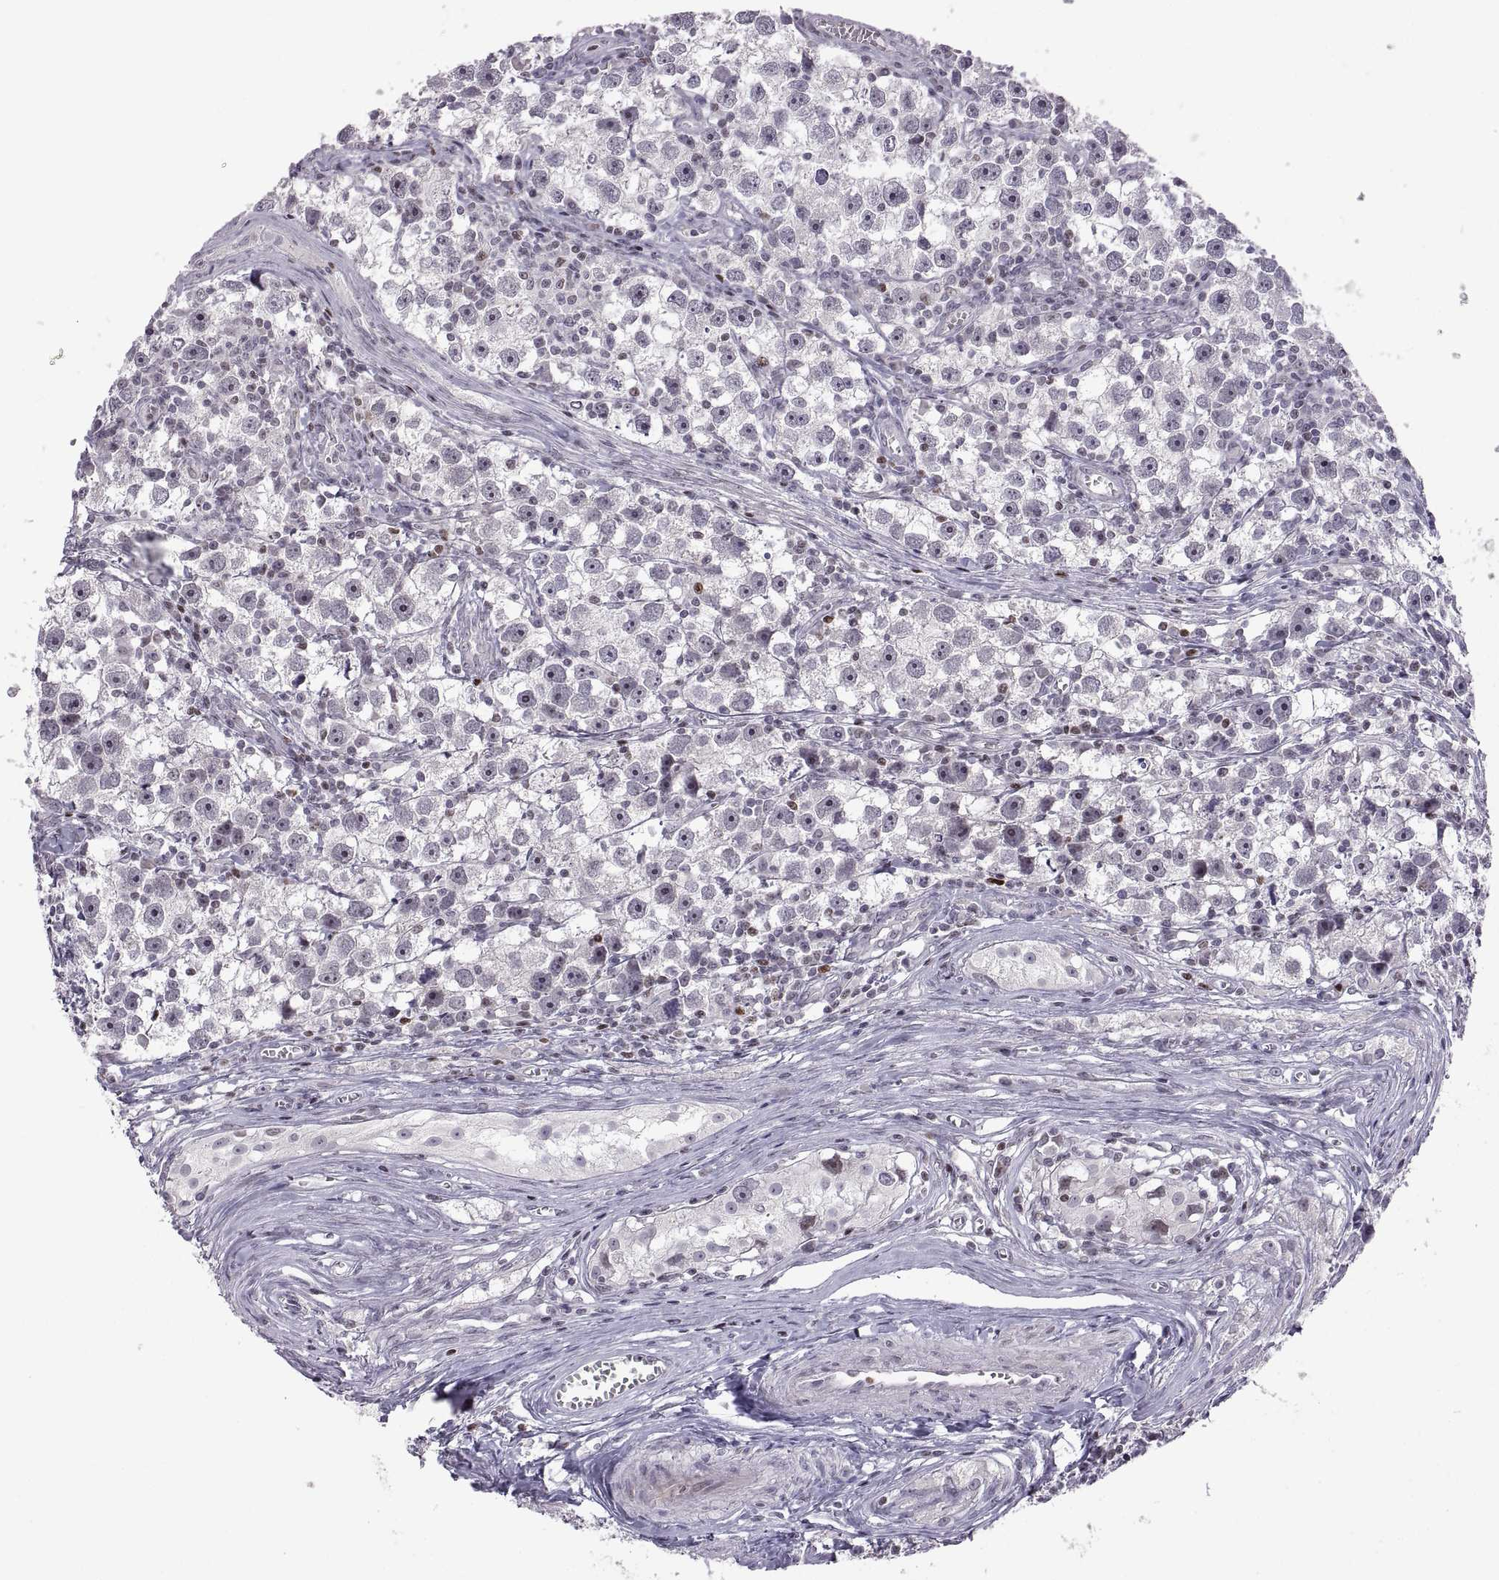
{"staining": {"intensity": "weak", "quantity": "25%-75%", "location": "nuclear"}, "tissue": "testis cancer", "cell_type": "Tumor cells", "image_type": "cancer", "snomed": [{"axis": "morphology", "description": "Seminoma, NOS"}, {"axis": "topography", "description": "Testis"}], "caption": "Immunohistochemical staining of human seminoma (testis) demonstrates weak nuclear protein expression in approximately 25%-75% of tumor cells.", "gene": "NEK2", "patient": {"sex": "male", "age": 30}}